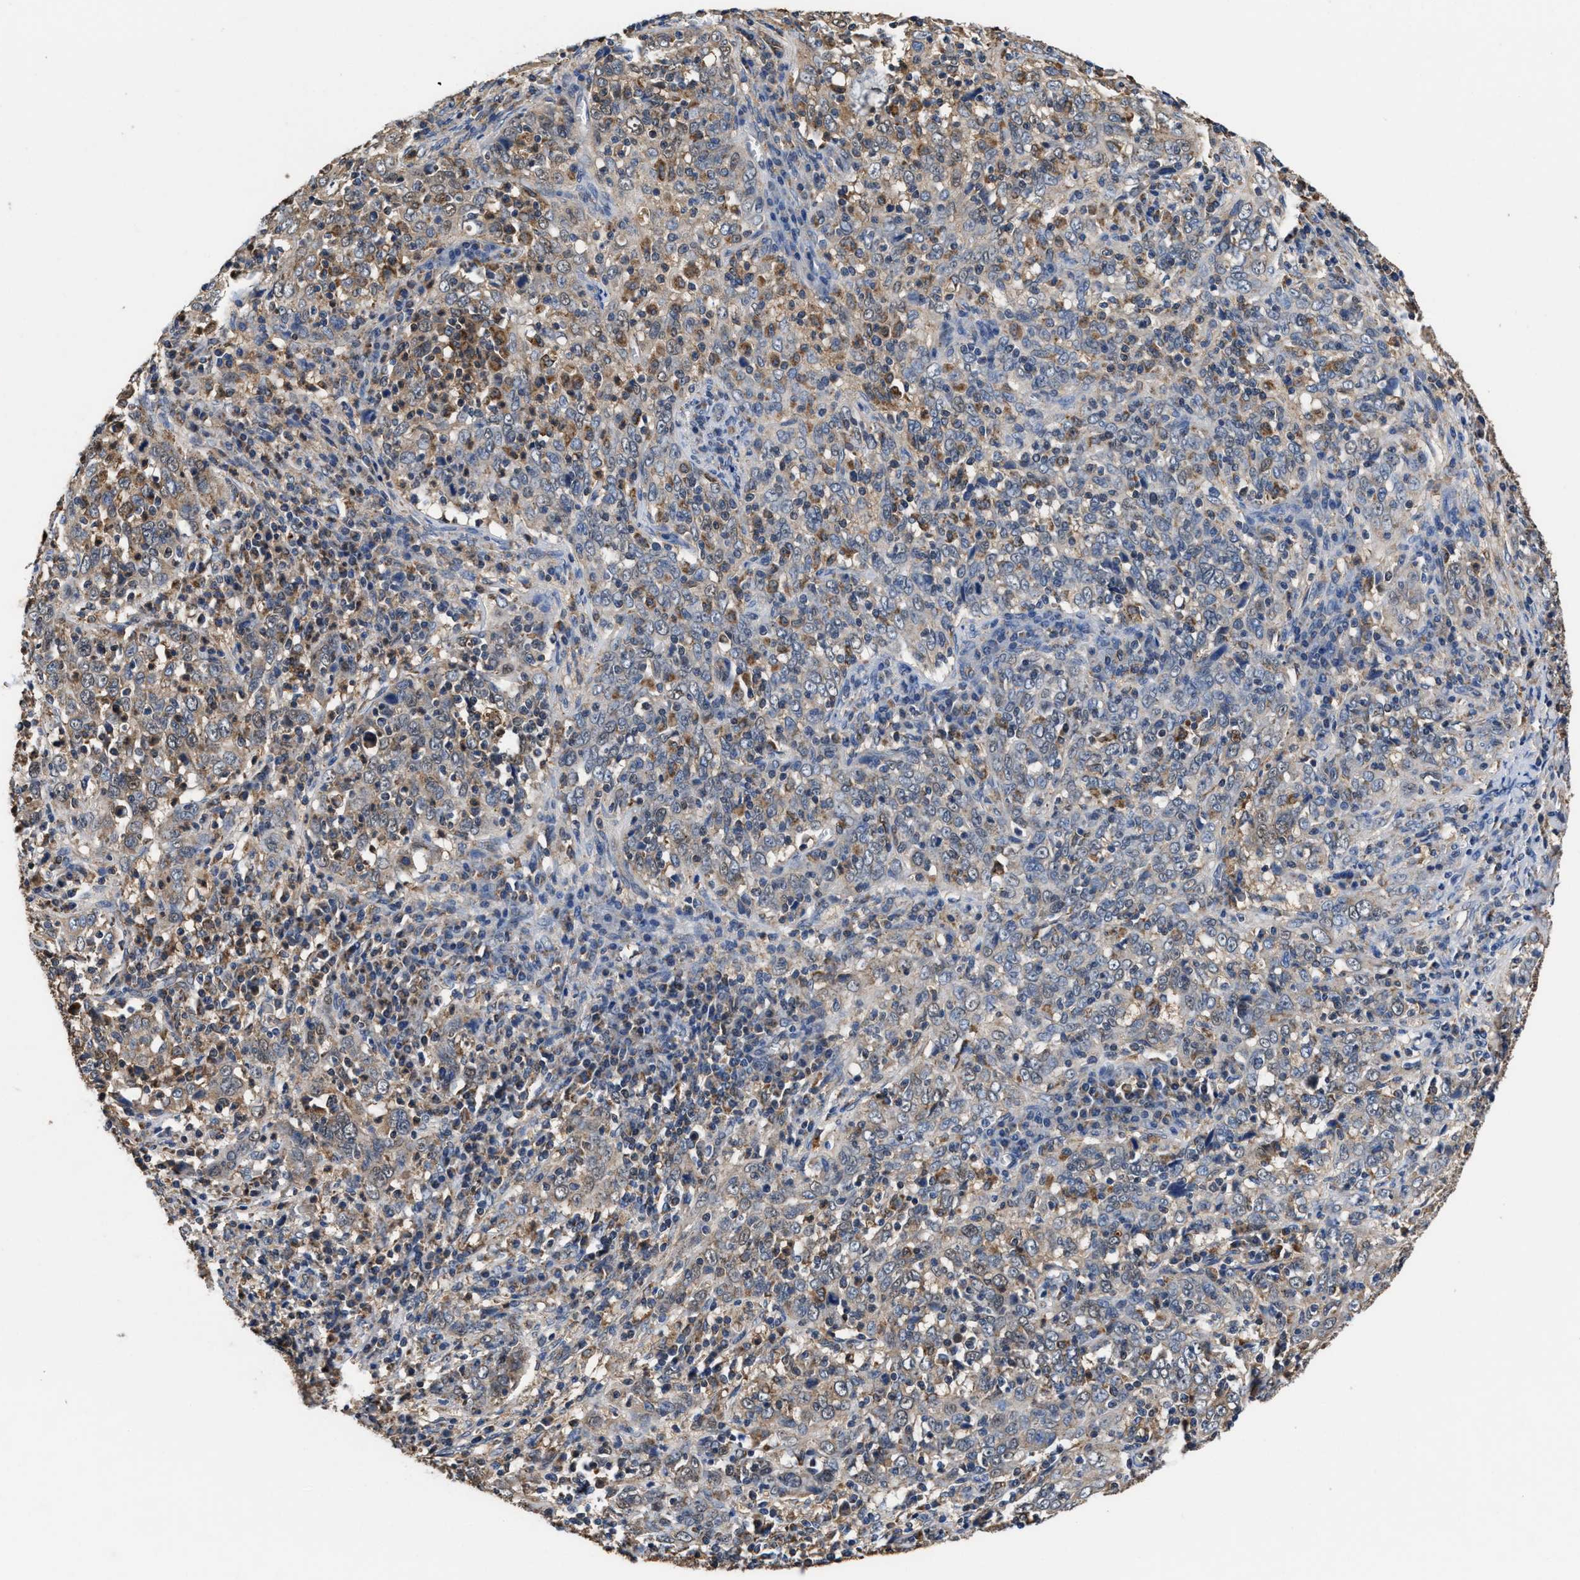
{"staining": {"intensity": "weak", "quantity": "25%-75%", "location": "cytoplasmic/membranous"}, "tissue": "cervical cancer", "cell_type": "Tumor cells", "image_type": "cancer", "snomed": [{"axis": "morphology", "description": "Squamous cell carcinoma, NOS"}, {"axis": "topography", "description": "Cervix"}], "caption": "Protein analysis of cervical squamous cell carcinoma tissue reveals weak cytoplasmic/membranous staining in approximately 25%-75% of tumor cells. Nuclei are stained in blue.", "gene": "ACLY", "patient": {"sex": "female", "age": 46}}